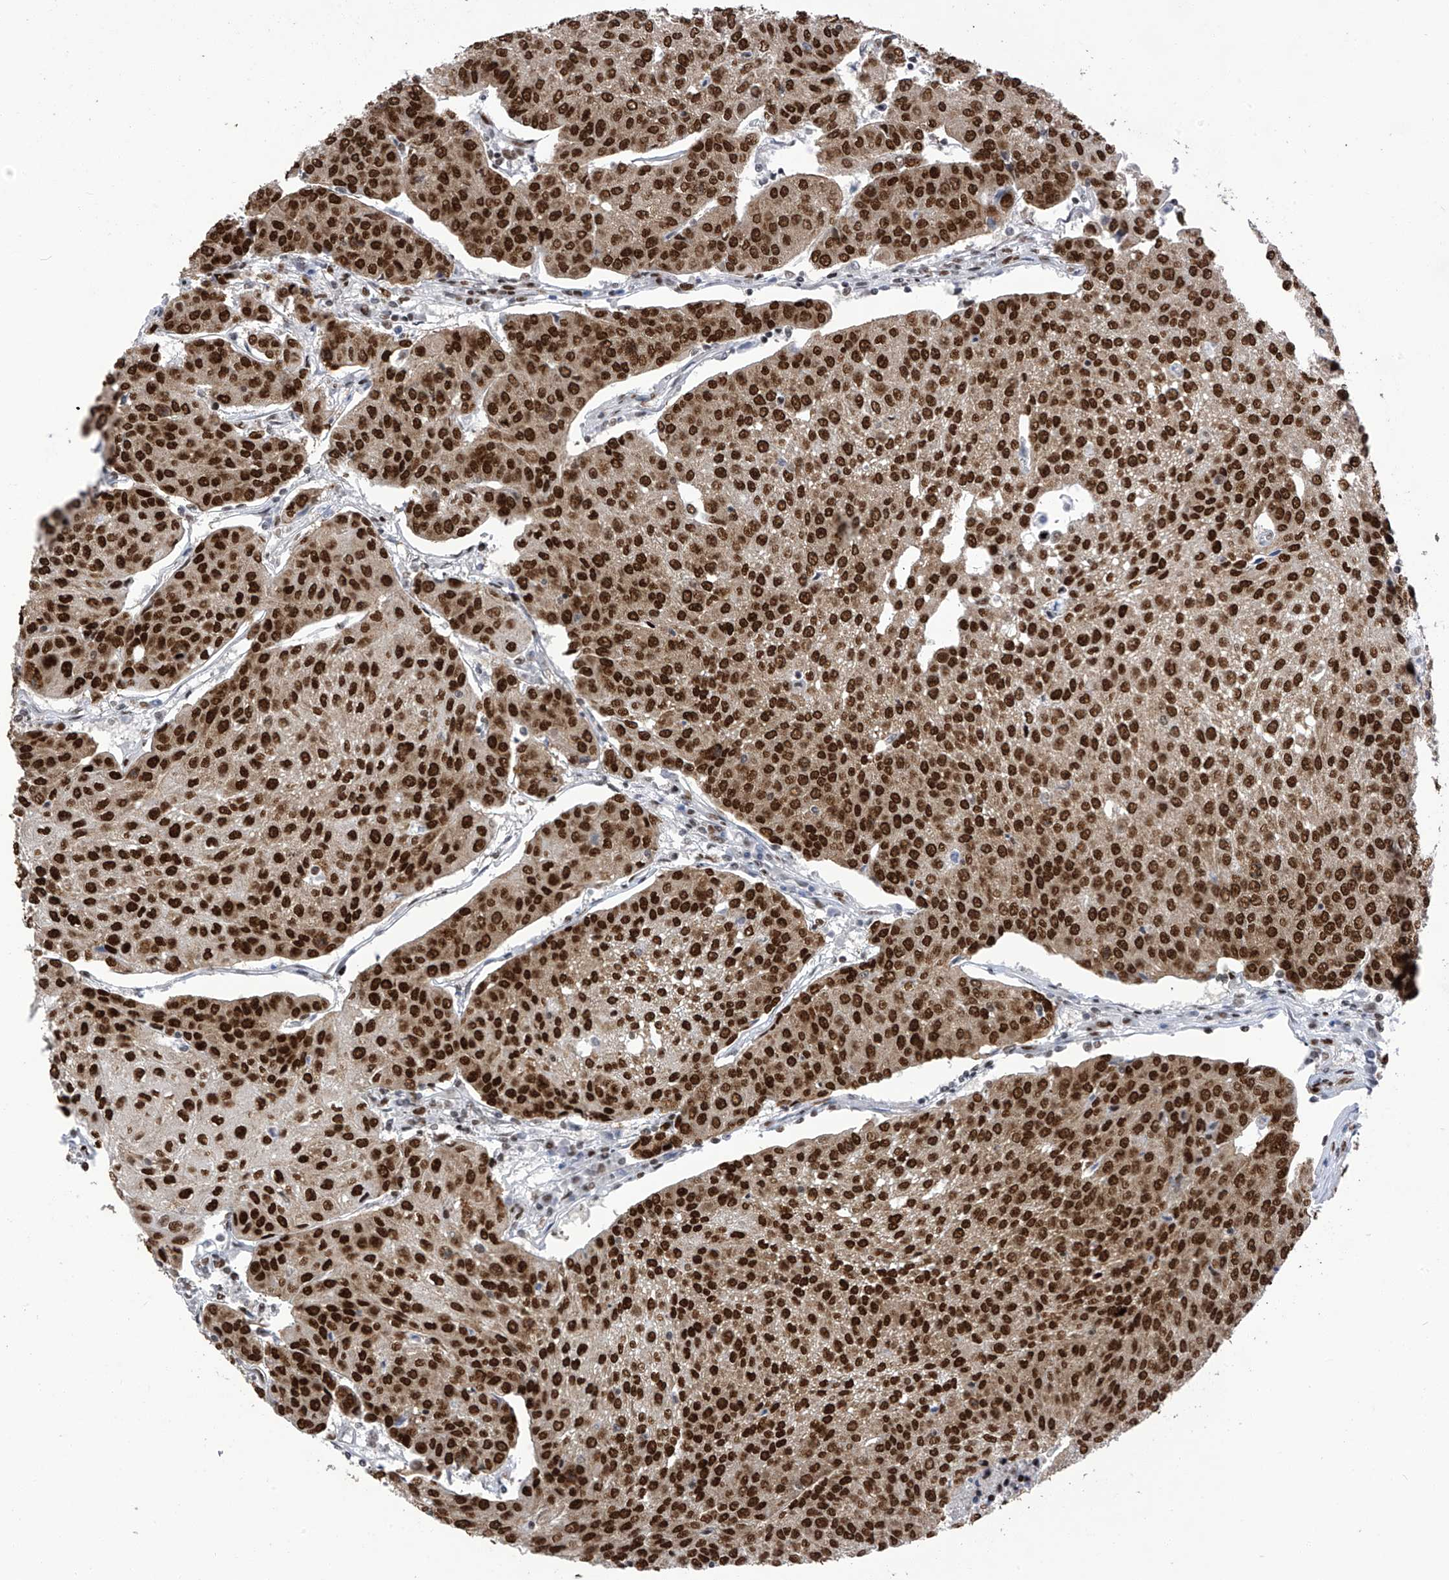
{"staining": {"intensity": "strong", "quantity": ">75%", "location": "nuclear"}, "tissue": "urothelial cancer", "cell_type": "Tumor cells", "image_type": "cancer", "snomed": [{"axis": "morphology", "description": "Urothelial carcinoma, High grade"}, {"axis": "topography", "description": "Urinary bladder"}], "caption": "Human urothelial cancer stained with a protein marker exhibits strong staining in tumor cells.", "gene": "KHSRP", "patient": {"sex": "female", "age": 85}}